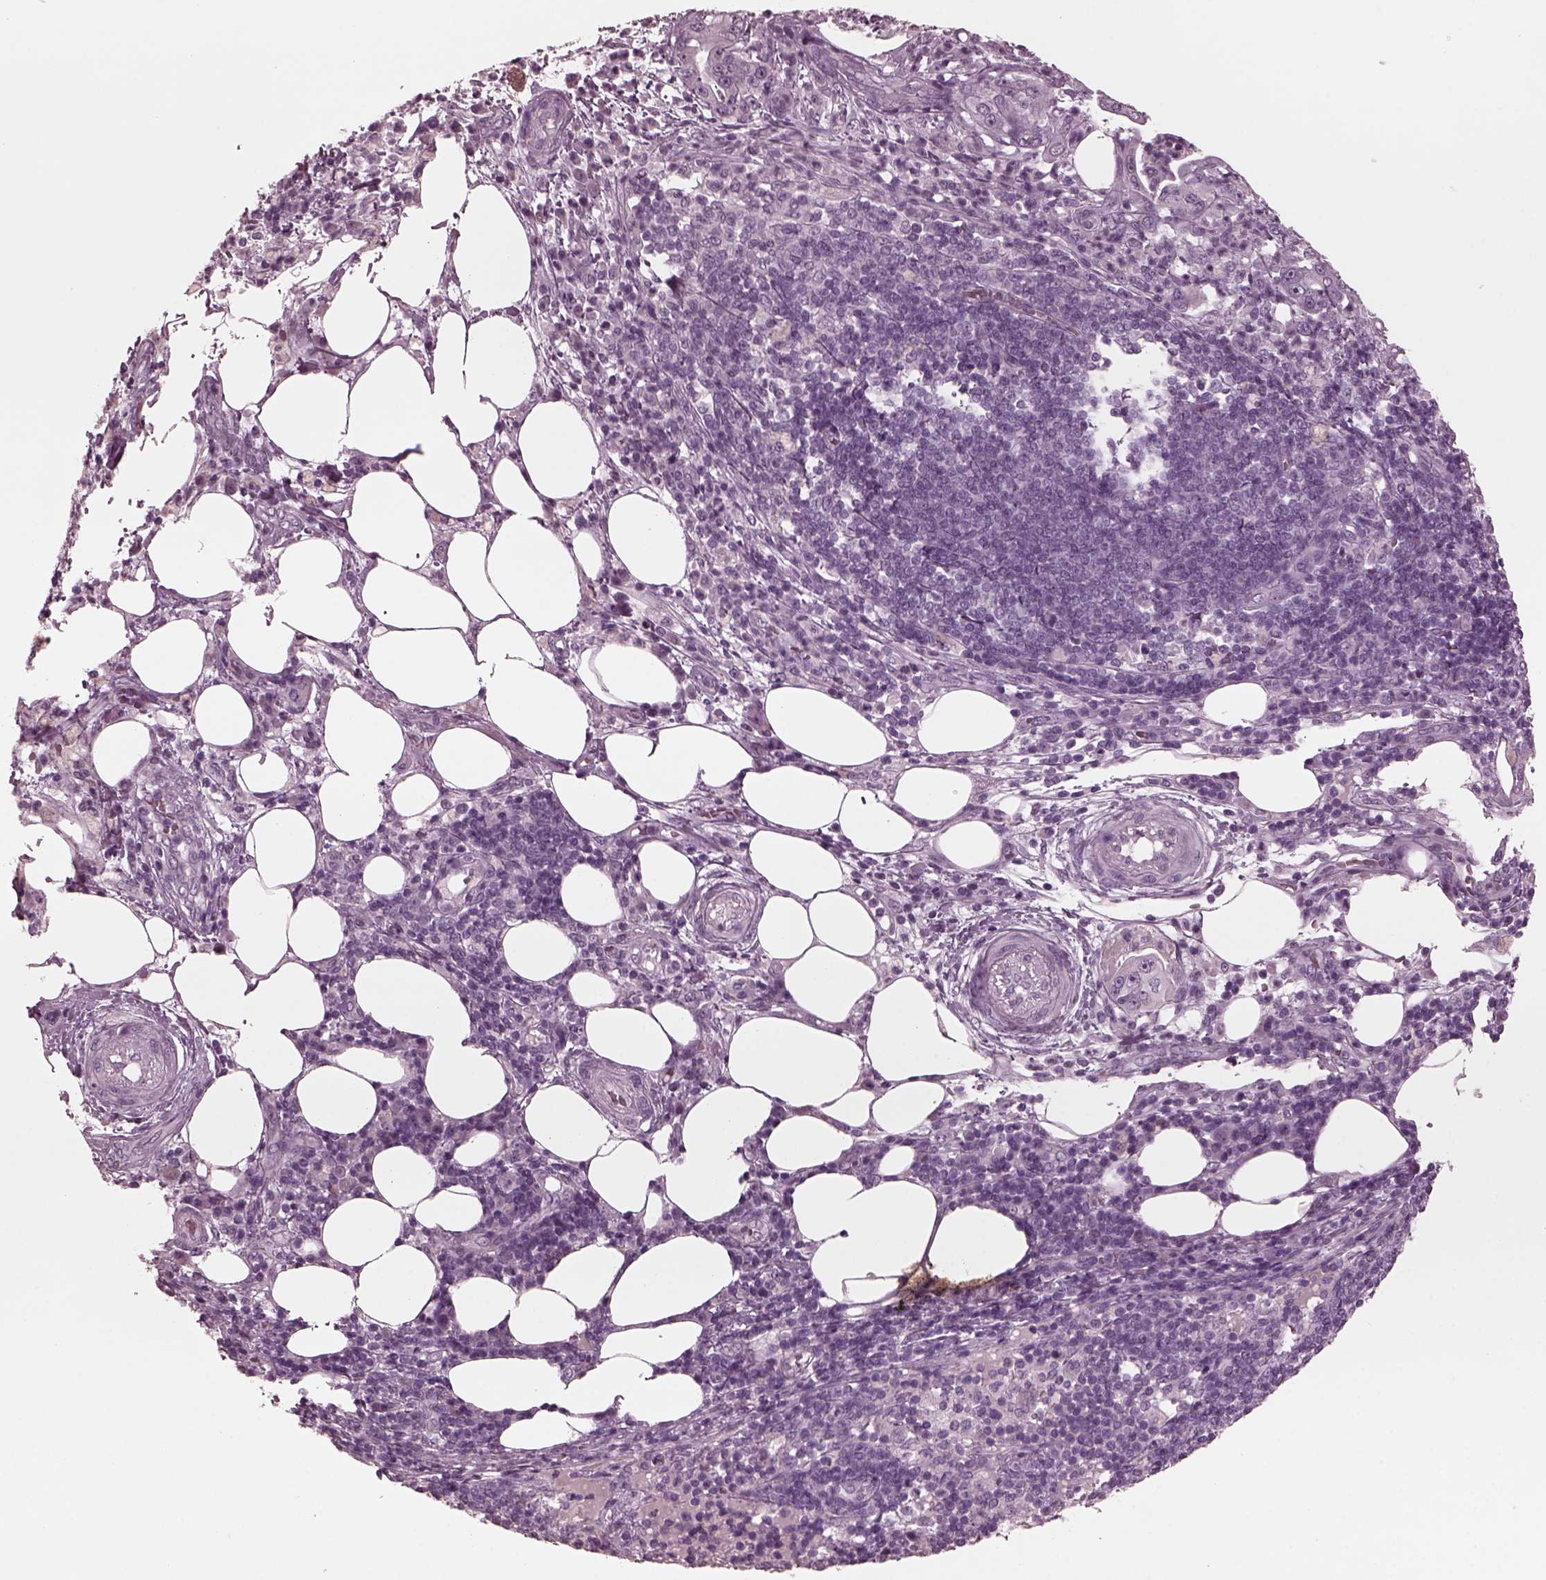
{"staining": {"intensity": "negative", "quantity": "none", "location": "none"}, "tissue": "pancreatic cancer", "cell_type": "Tumor cells", "image_type": "cancer", "snomed": [{"axis": "morphology", "description": "Adenocarcinoma, NOS"}, {"axis": "topography", "description": "Pancreas"}], "caption": "The immunohistochemistry (IHC) image has no significant positivity in tumor cells of pancreatic adenocarcinoma tissue. (Immunohistochemistry, brightfield microscopy, high magnification).", "gene": "CGA", "patient": {"sex": "male", "age": 71}}